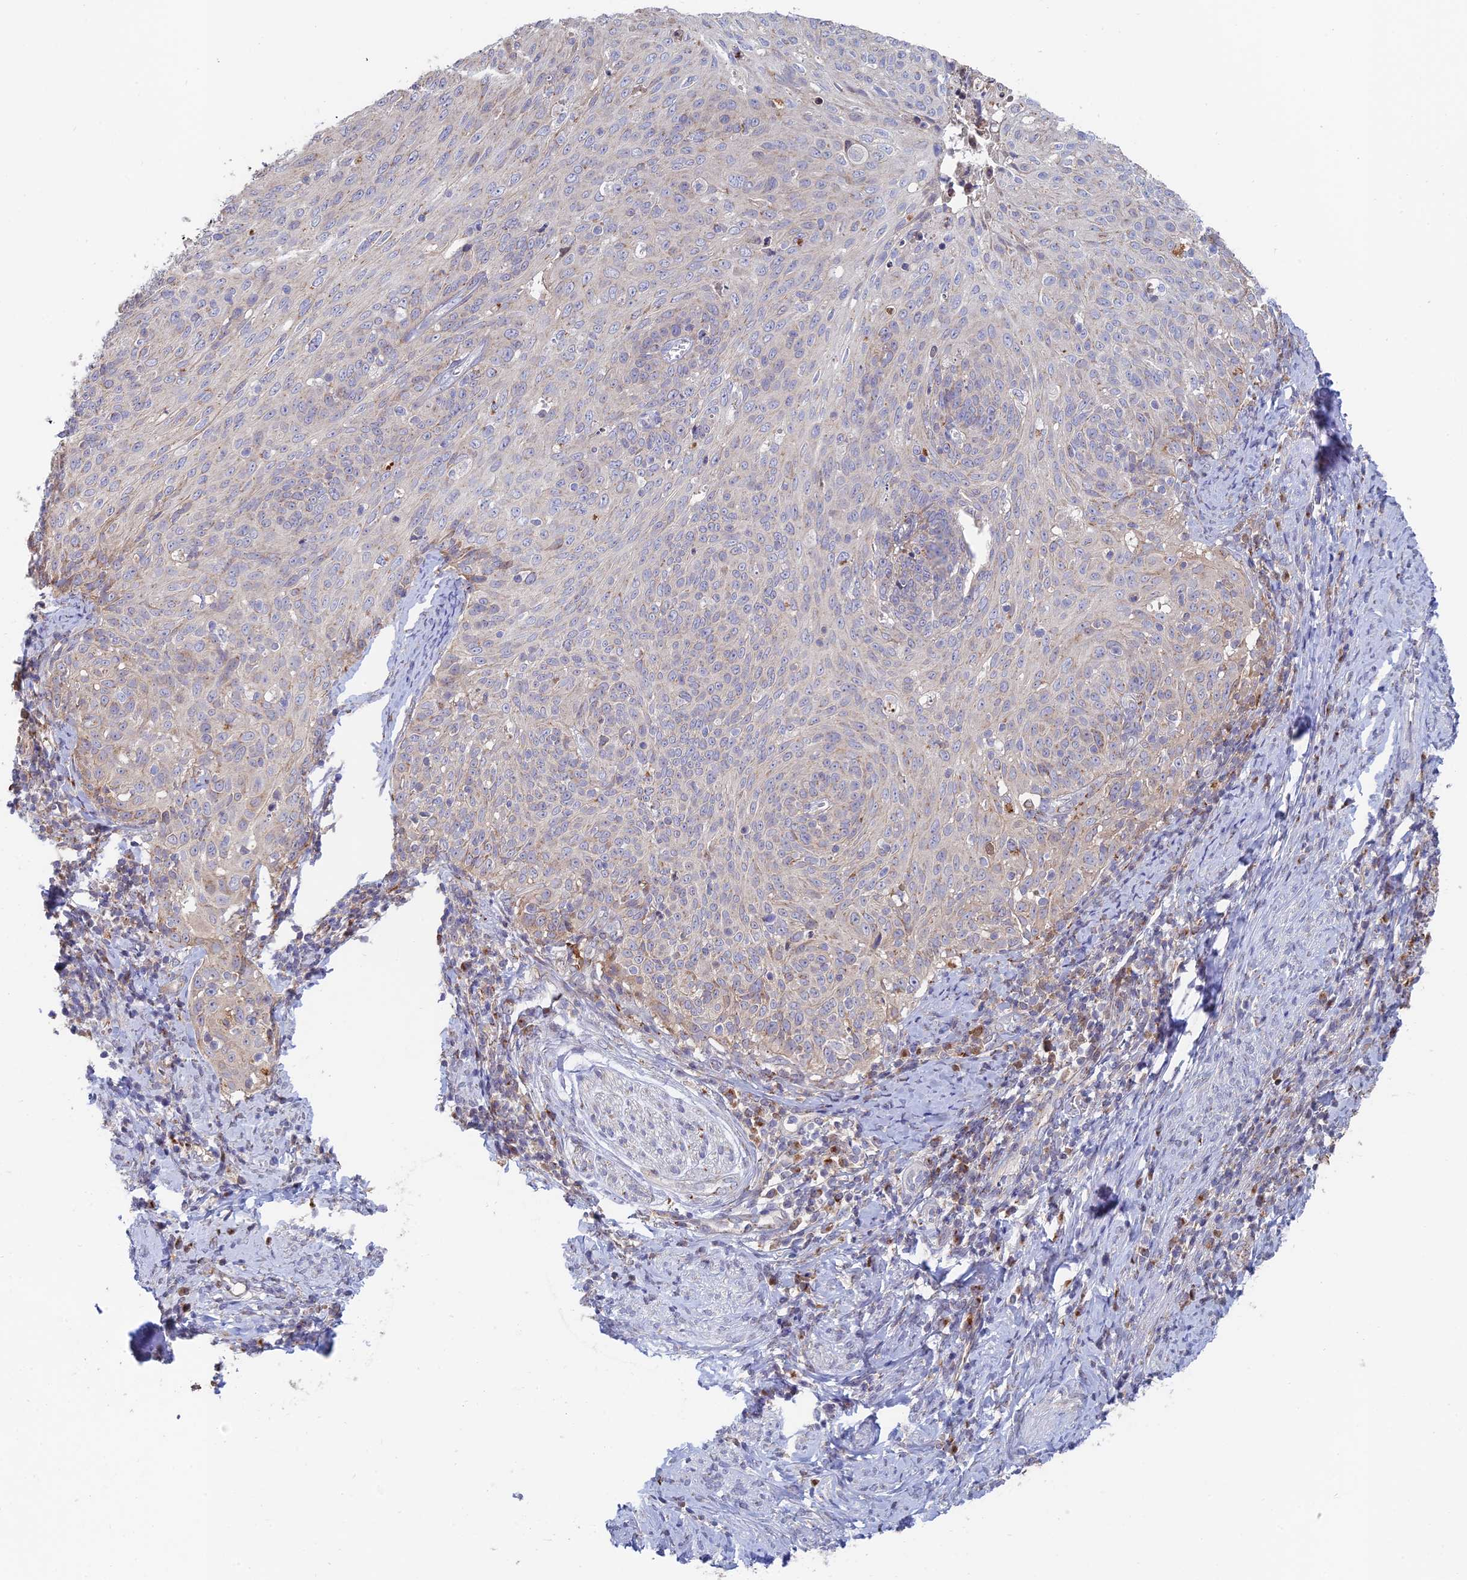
{"staining": {"intensity": "weak", "quantity": "<25%", "location": "cytoplasmic/membranous"}, "tissue": "cervical cancer", "cell_type": "Tumor cells", "image_type": "cancer", "snomed": [{"axis": "morphology", "description": "Squamous cell carcinoma, NOS"}, {"axis": "topography", "description": "Cervix"}], "caption": "Immunohistochemistry (IHC) image of squamous cell carcinoma (cervical) stained for a protein (brown), which displays no staining in tumor cells.", "gene": "HS2ST1", "patient": {"sex": "female", "age": 70}}